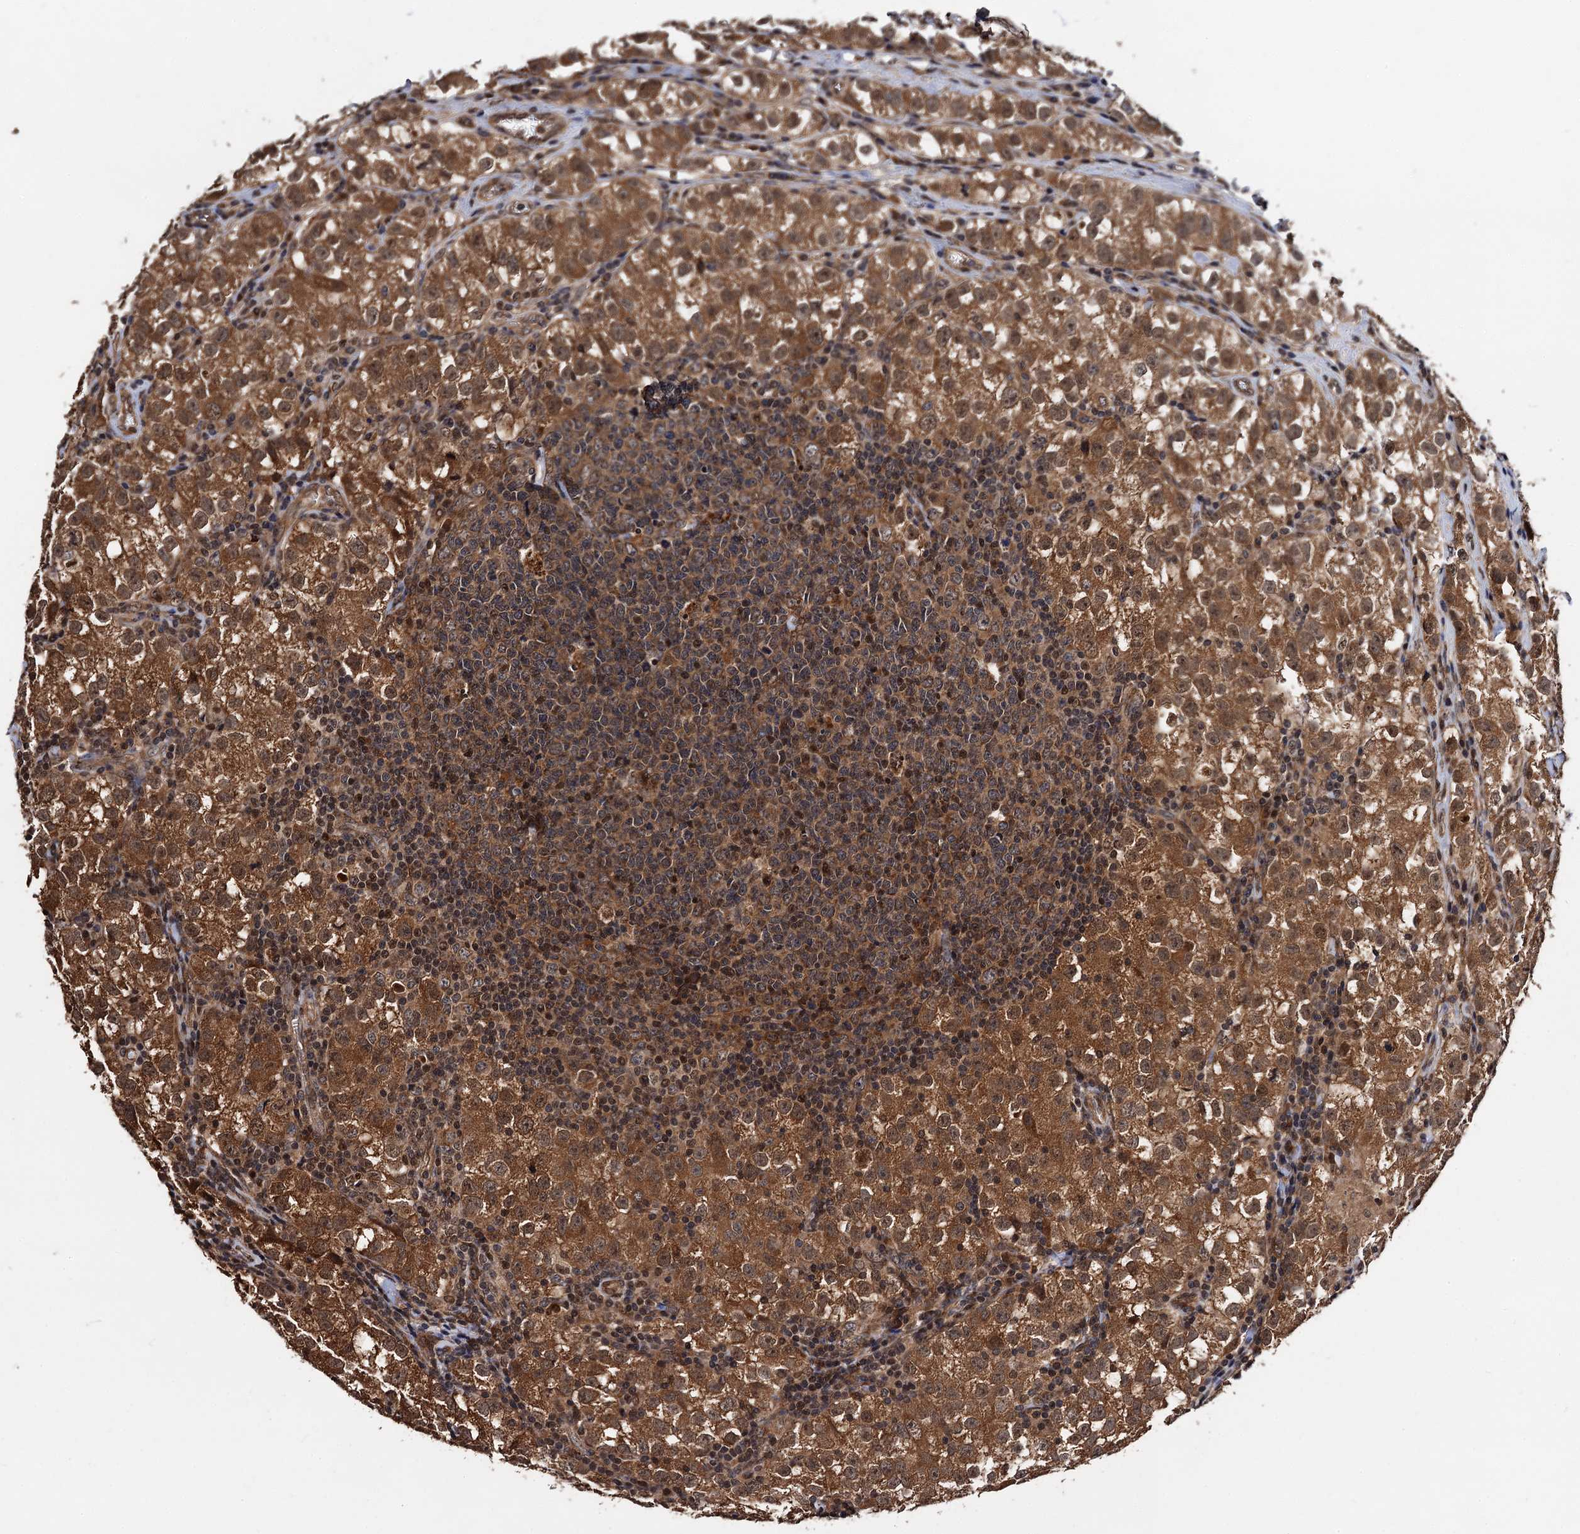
{"staining": {"intensity": "moderate", "quantity": ">75%", "location": "cytoplasmic/membranous,nuclear"}, "tissue": "testis cancer", "cell_type": "Tumor cells", "image_type": "cancer", "snomed": [{"axis": "morphology", "description": "Seminoma, NOS"}, {"axis": "morphology", "description": "Carcinoma, Embryonal, NOS"}, {"axis": "topography", "description": "Testis"}], "caption": "The image shows a brown stain indicating the presence of a protein in the cytoplasmic/membranous and nuclear of tumor cells in testis cancer (seminoma).", "gene": "MIER2", "patient": {"sex": "male", "age": 43}}